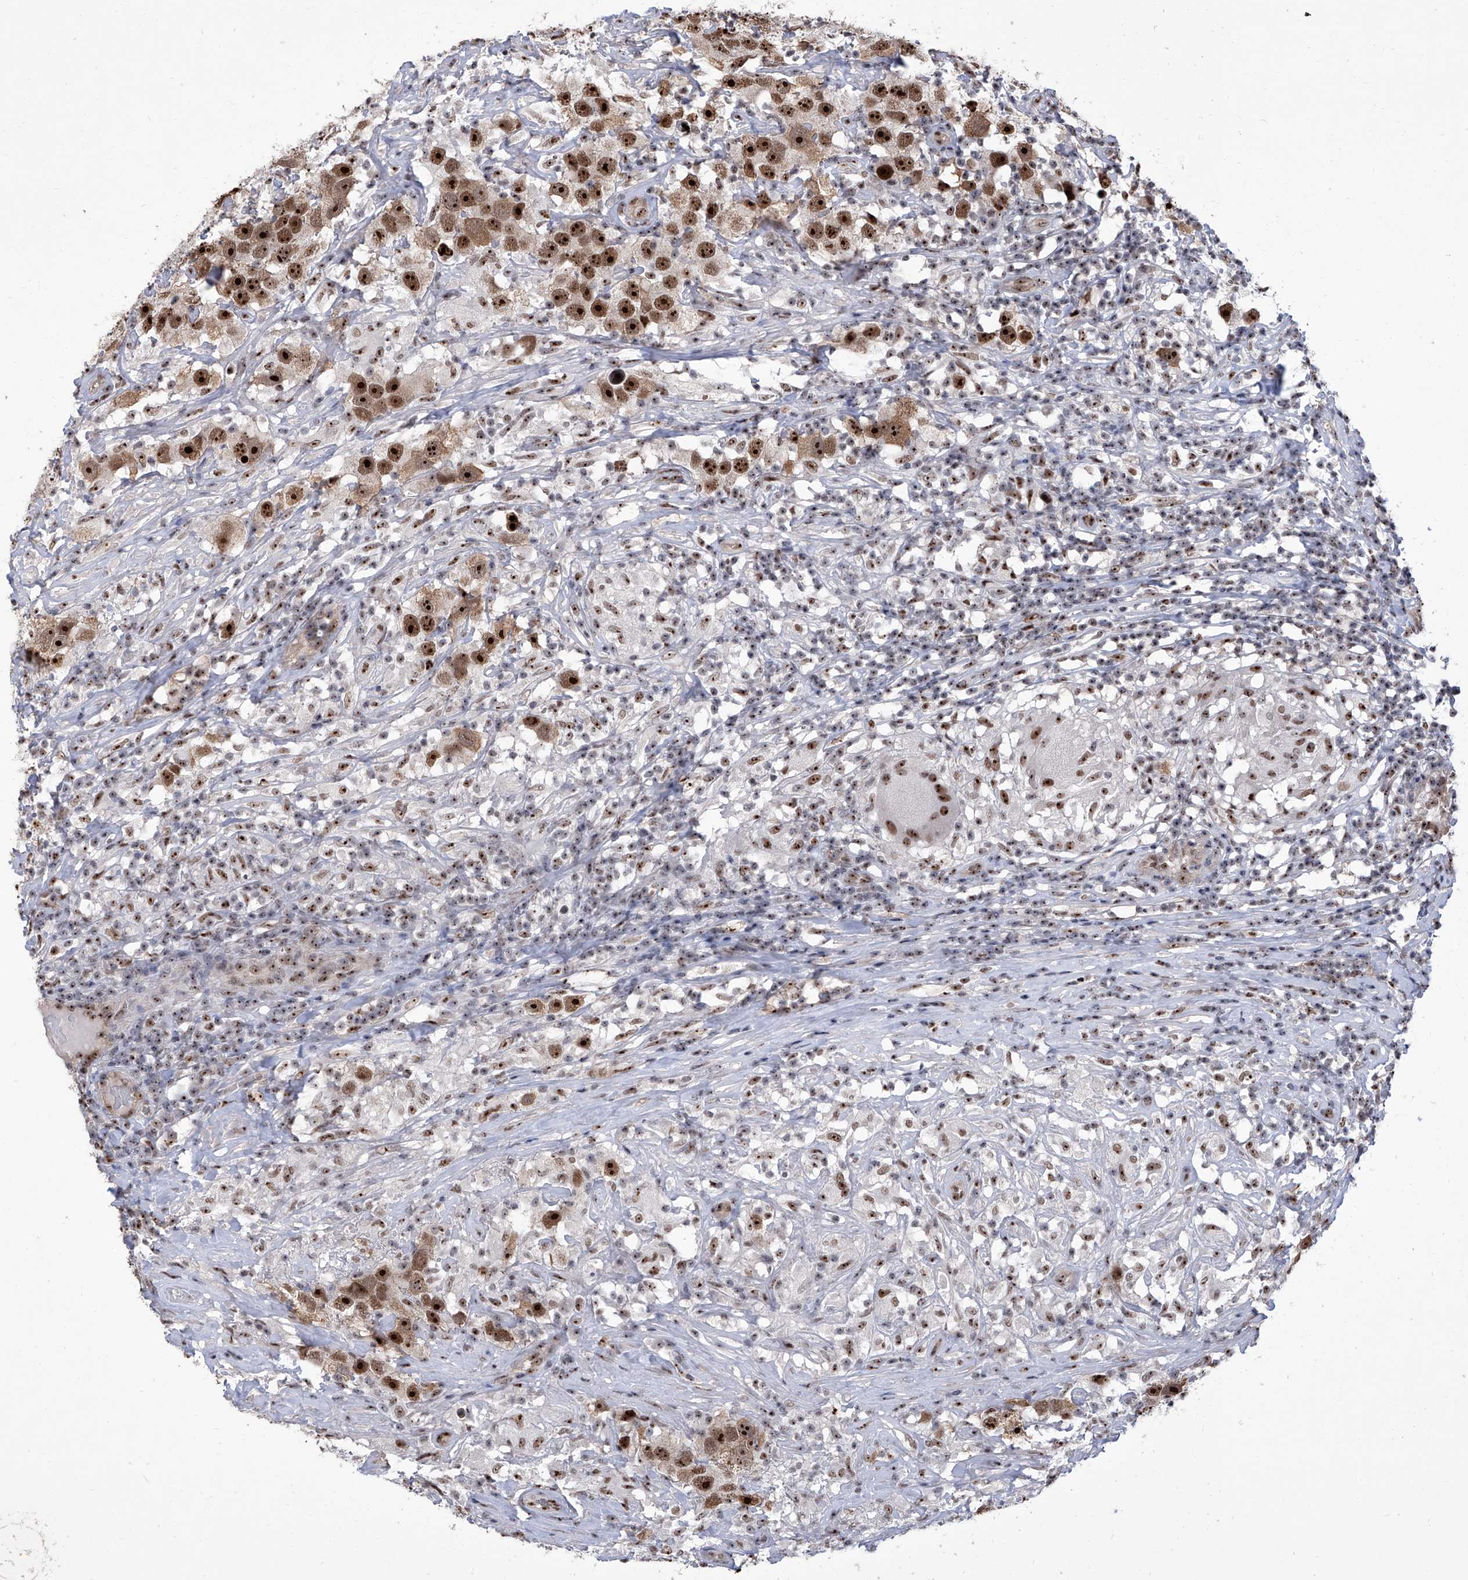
{"staining": {"intensity": "moderate", "quantity": ">75%", "location": "cytoplasmic/membranous,nuclear"}, "tissue": "testis cancer", "cell_type": "Tumor cells", "image_type": "cancer", "snomed": [{"axis": "morphology", "description": "Seminoma, NOS"}, {"axis": "topography", "description": "Testis"}], "caption": "Immunohistochemical staining of human testis cancer (seminoma) demonstrates medium levels of moderate cytoplasmic/membranous and nuclear protein expression in about >75% of tumor cells.", "gene": "CMTR1", "patient": {"sex": "male", "age": 49}}